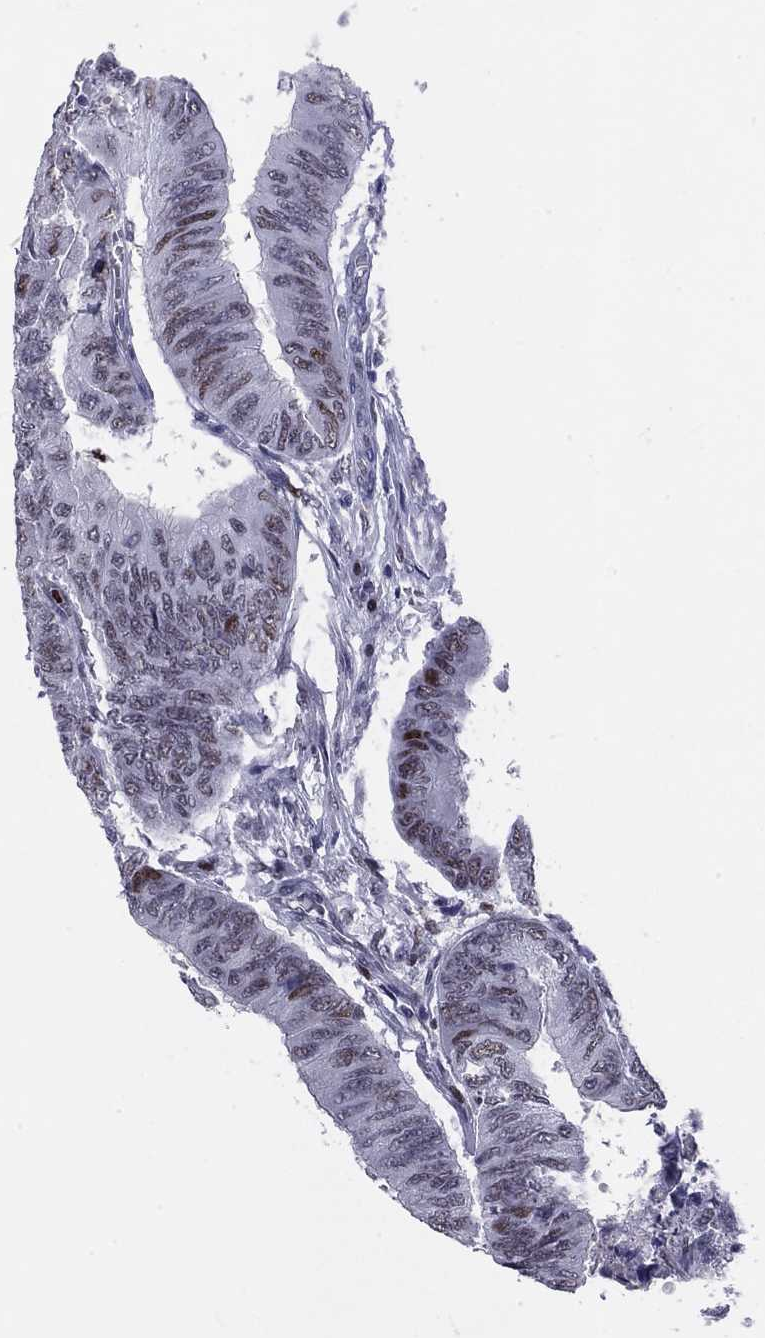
{"staining": {"intensity": "strong", "quantity": "<25%", "location": "nuclear"}, "tissue": "colorectal cancer", "cell_type": "Tumor cells", "image_type": "cancer", "snomed": [{"axis": "morphology", "description": "Normal tissue, NOS"}, {"axis": "morphology", "description": "Adenocarcinoma, NOS"}, {"axis": "topography", "description": "Rectum"}, {"axis": "topography", "description": "Peripheral nerve tissue"}], "caption": "High-power microscopy captured an IHC micrograph of colorectal cancer, revealing strong nuclear staining in approximately <25% of tumor cells. (Stains: DAB (3,3'-diaminobenzidine) in brown, nuclei in blue, Microscopy: brightfield microscopy at high magnification).", "gene": "PCGF3", "patient": {"sex": "male", "age": 92}}